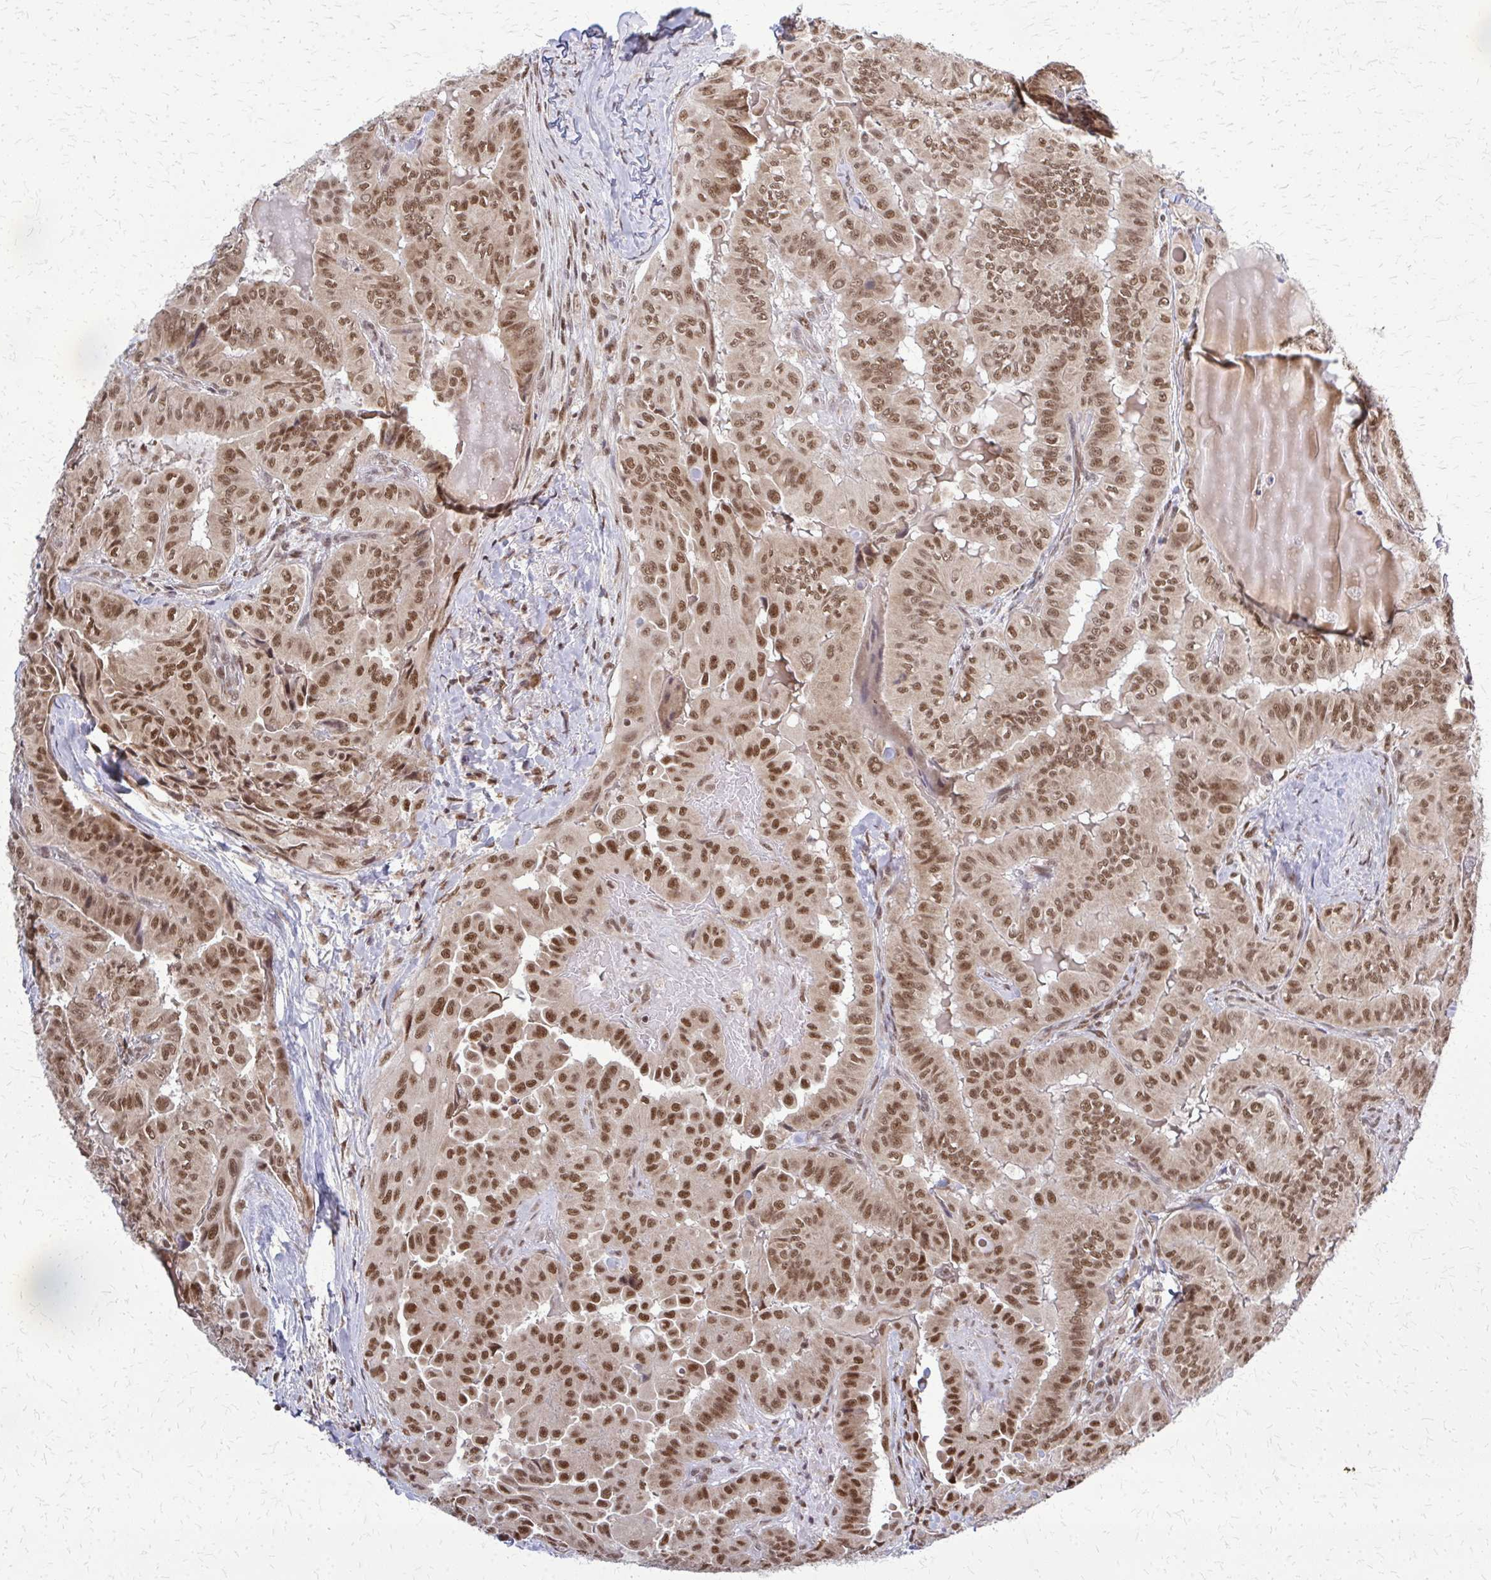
{"staining": {"intensity": "moderate", "quantity": ">75%", "location": "nuclear"}, "tissue": "thyroid cancer", "cell_type": "Tumor cells", "image_type": "cancer", "snomed": [{"axis": "morphology", "description": "Papillary adenocarcinoma, NOS"}, {"axis": "topography", "description": "Thyroid gland"}], "caption": "Papillary adenocarcinoma (thyroid) tissue reveals moderate nuclear expression in about >75% of tumor cells, visualized by immunohistochemistry.", "gene": "HDAC3", "patient": {"sex": "female", "age": 68}}